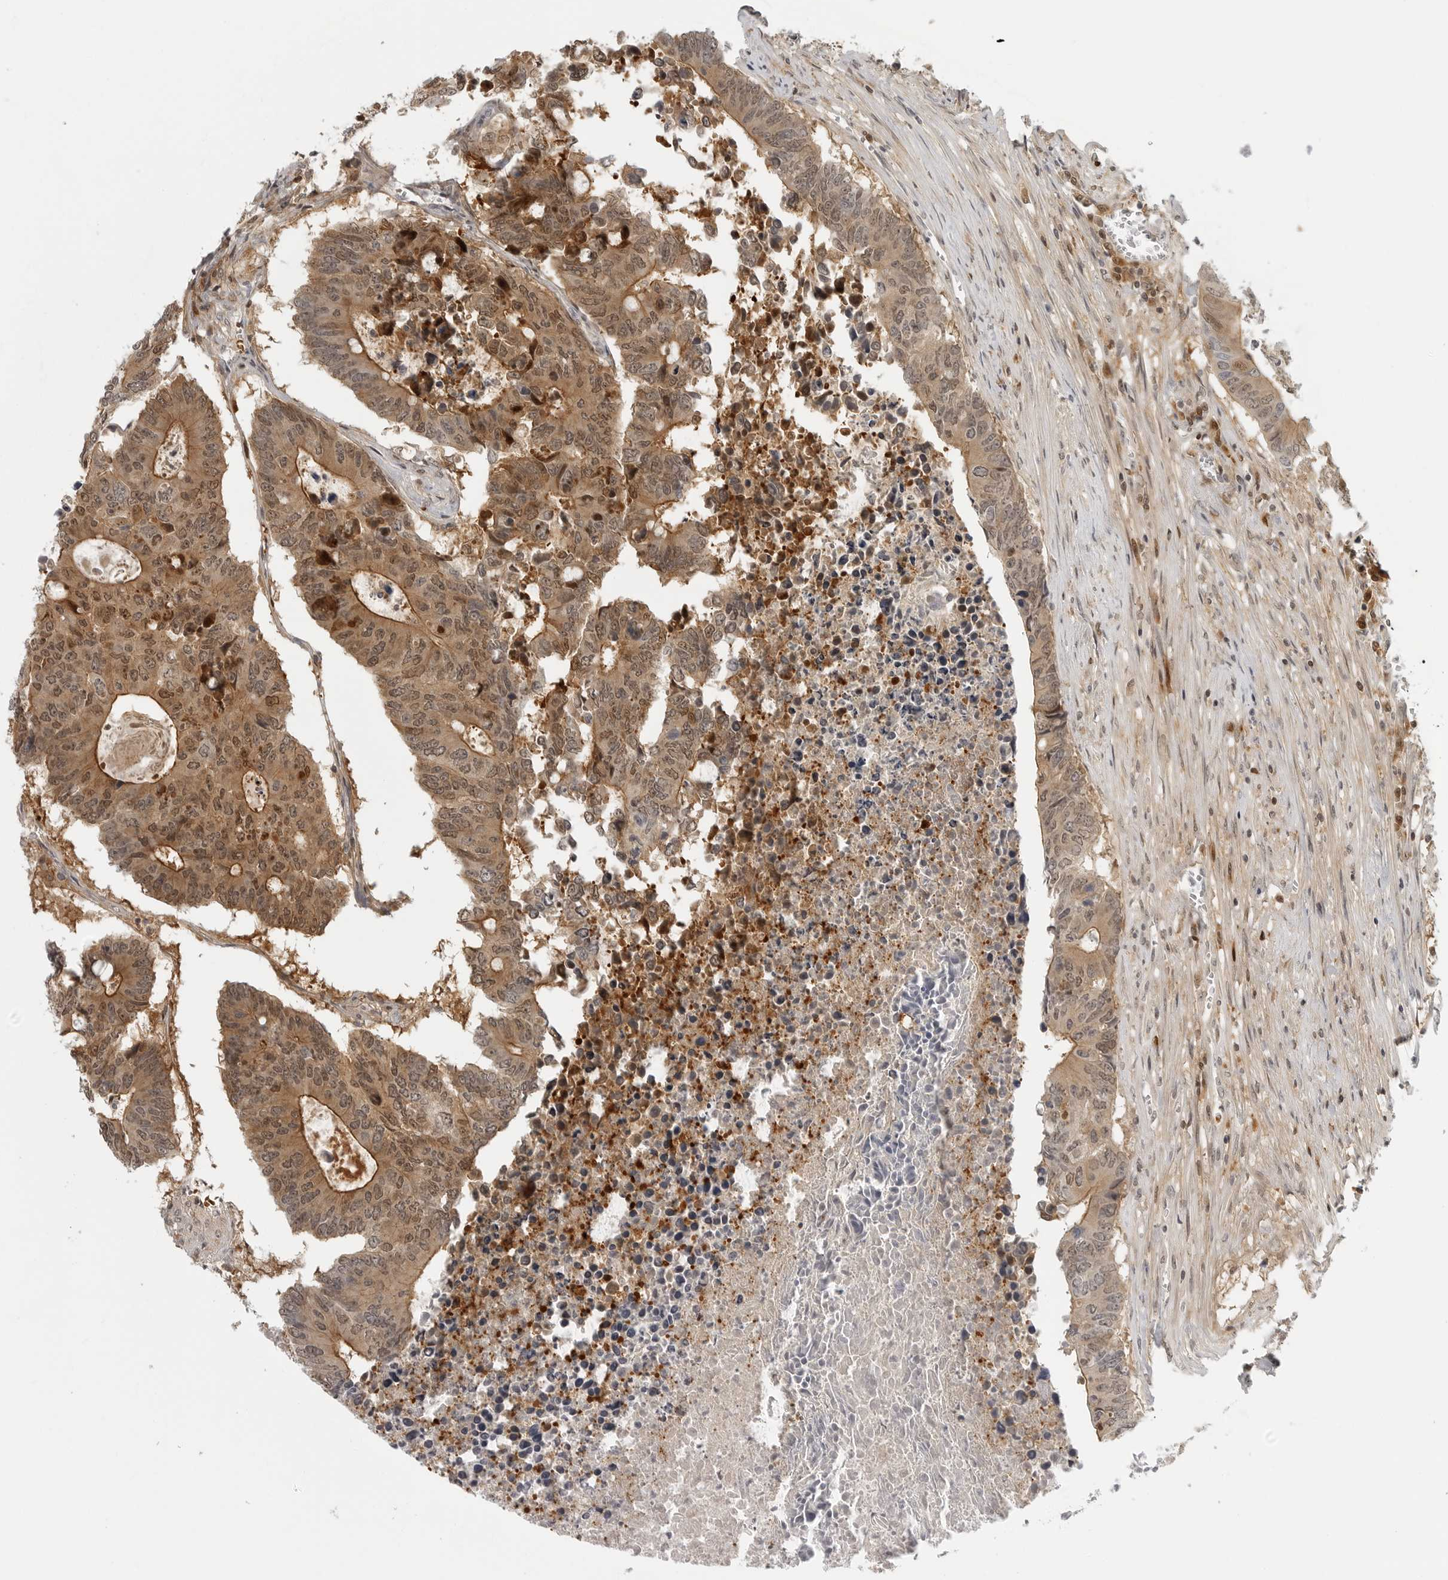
{"staining": {"intensity": "moderate", "quantity": ">75%", "location": "cytoplasmic/membranous,nuclear"}, "tissue": "colorectal cancer", "cell_type": "Tumor cells", "image_type": "cancer", "snomed": [{"axis": "morphology", "description": "Adenocarcinoma, NOS"}, {"axis": "topography", "description": "Colon"}], "caption": "Colorectal adenocarcinoma stained with a brown dye exhibits moderate cytoplasmic/membranous and nuclear positive staining in about >75% of tumor cells.", "gene": "CTIF", "patient": {"sex": "male", "age": 87}}